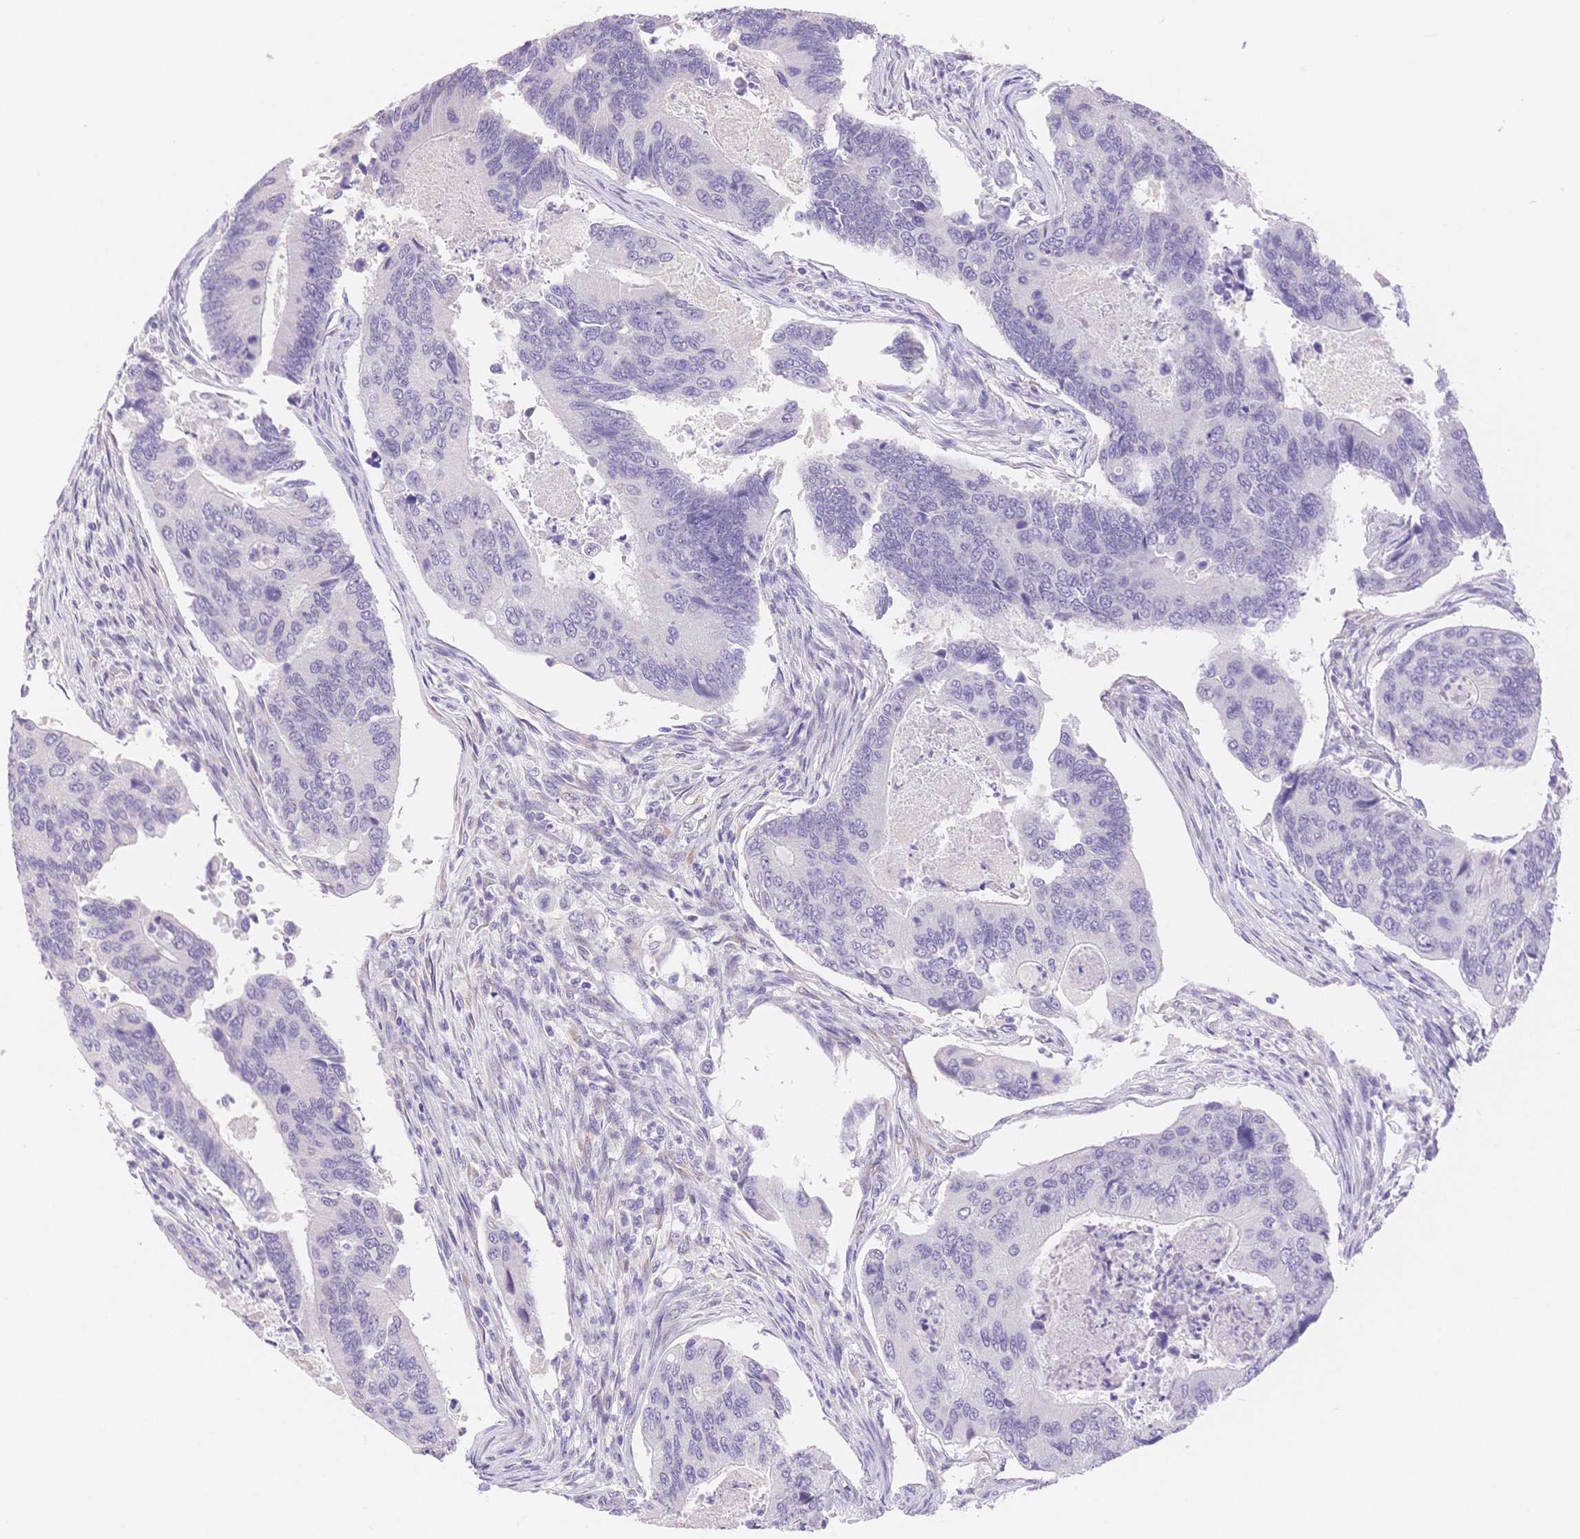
{"staining": {"intensity": "negative", "quantity": "none", "location": "none"}, "tissue": "colorectal cancer", "cell_type": "Tumor cells", "image_type": "cancer", "snomed": [{"axis": "morphology", "description": "Adenocarcinoma, NOS"}, {"axis": "topography", "description": "Colon"}], "caption": "Immunohistochemistry (IHC) photomicrograph of neoplastic tissue: colorectal cancer stained with DAB (3,3'-diaminobenzidine) exhibits no significant protein staining in tumor cells.", "gene": "MYOM1", "patient": {"sex": "female", "age": 67}}